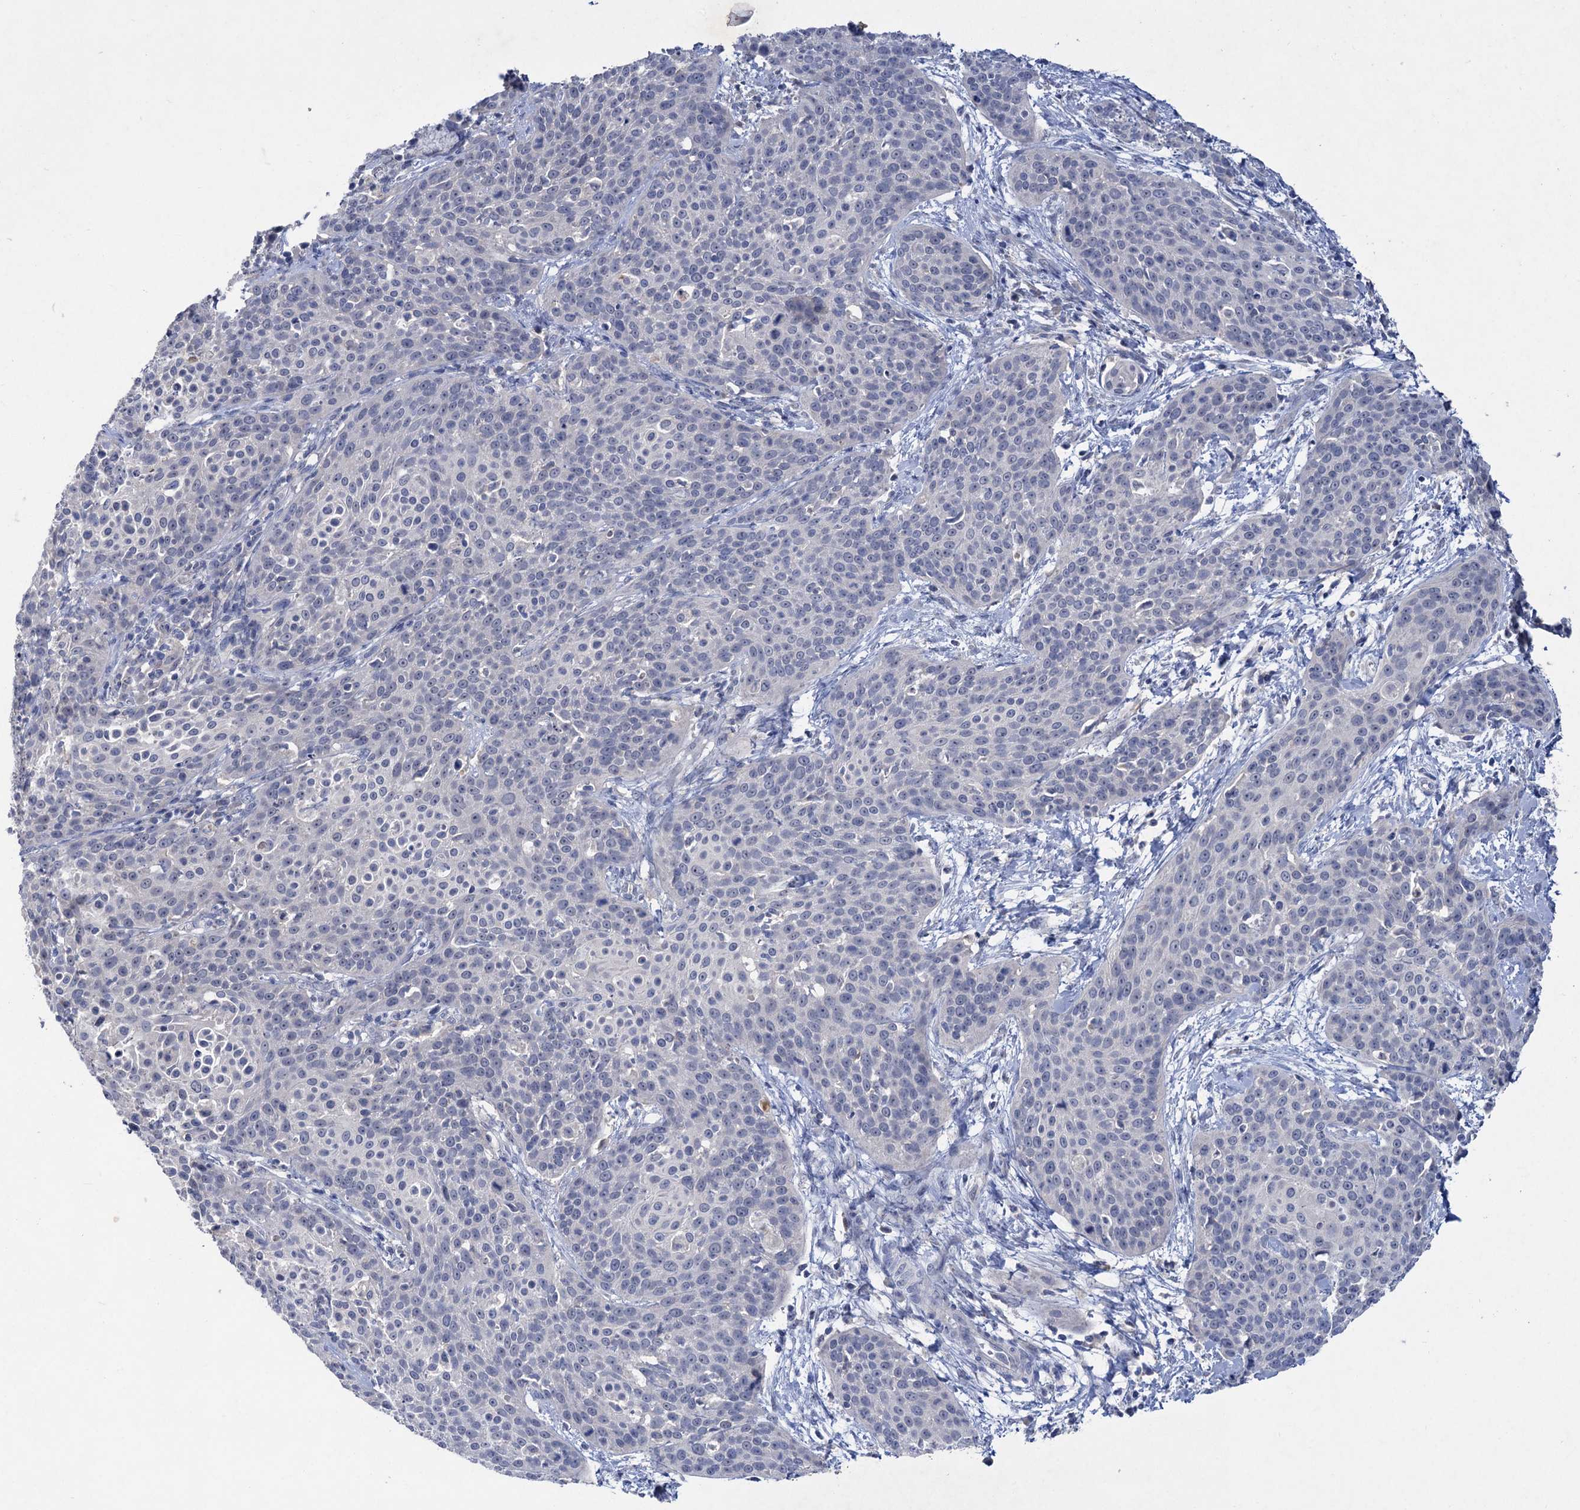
{"staining": {"intensity": "negative", "quantity": "none", "location": "none"}, "tissue": "cervical cancer", "cell_type": "Tumor cells", "image_type": "cancer", "snomed": [{"axis": "morphology", "description": "Squamous cell carcinoma, NOS"}, {"axis": "topography", "description": "Cervix"}], "caption": "This is an immunohistochemistry image of human cervical cancer. There is no expression in tumor cells.", "gene": "ATP4A", "patient": {"sex": "female", "age": 38}}